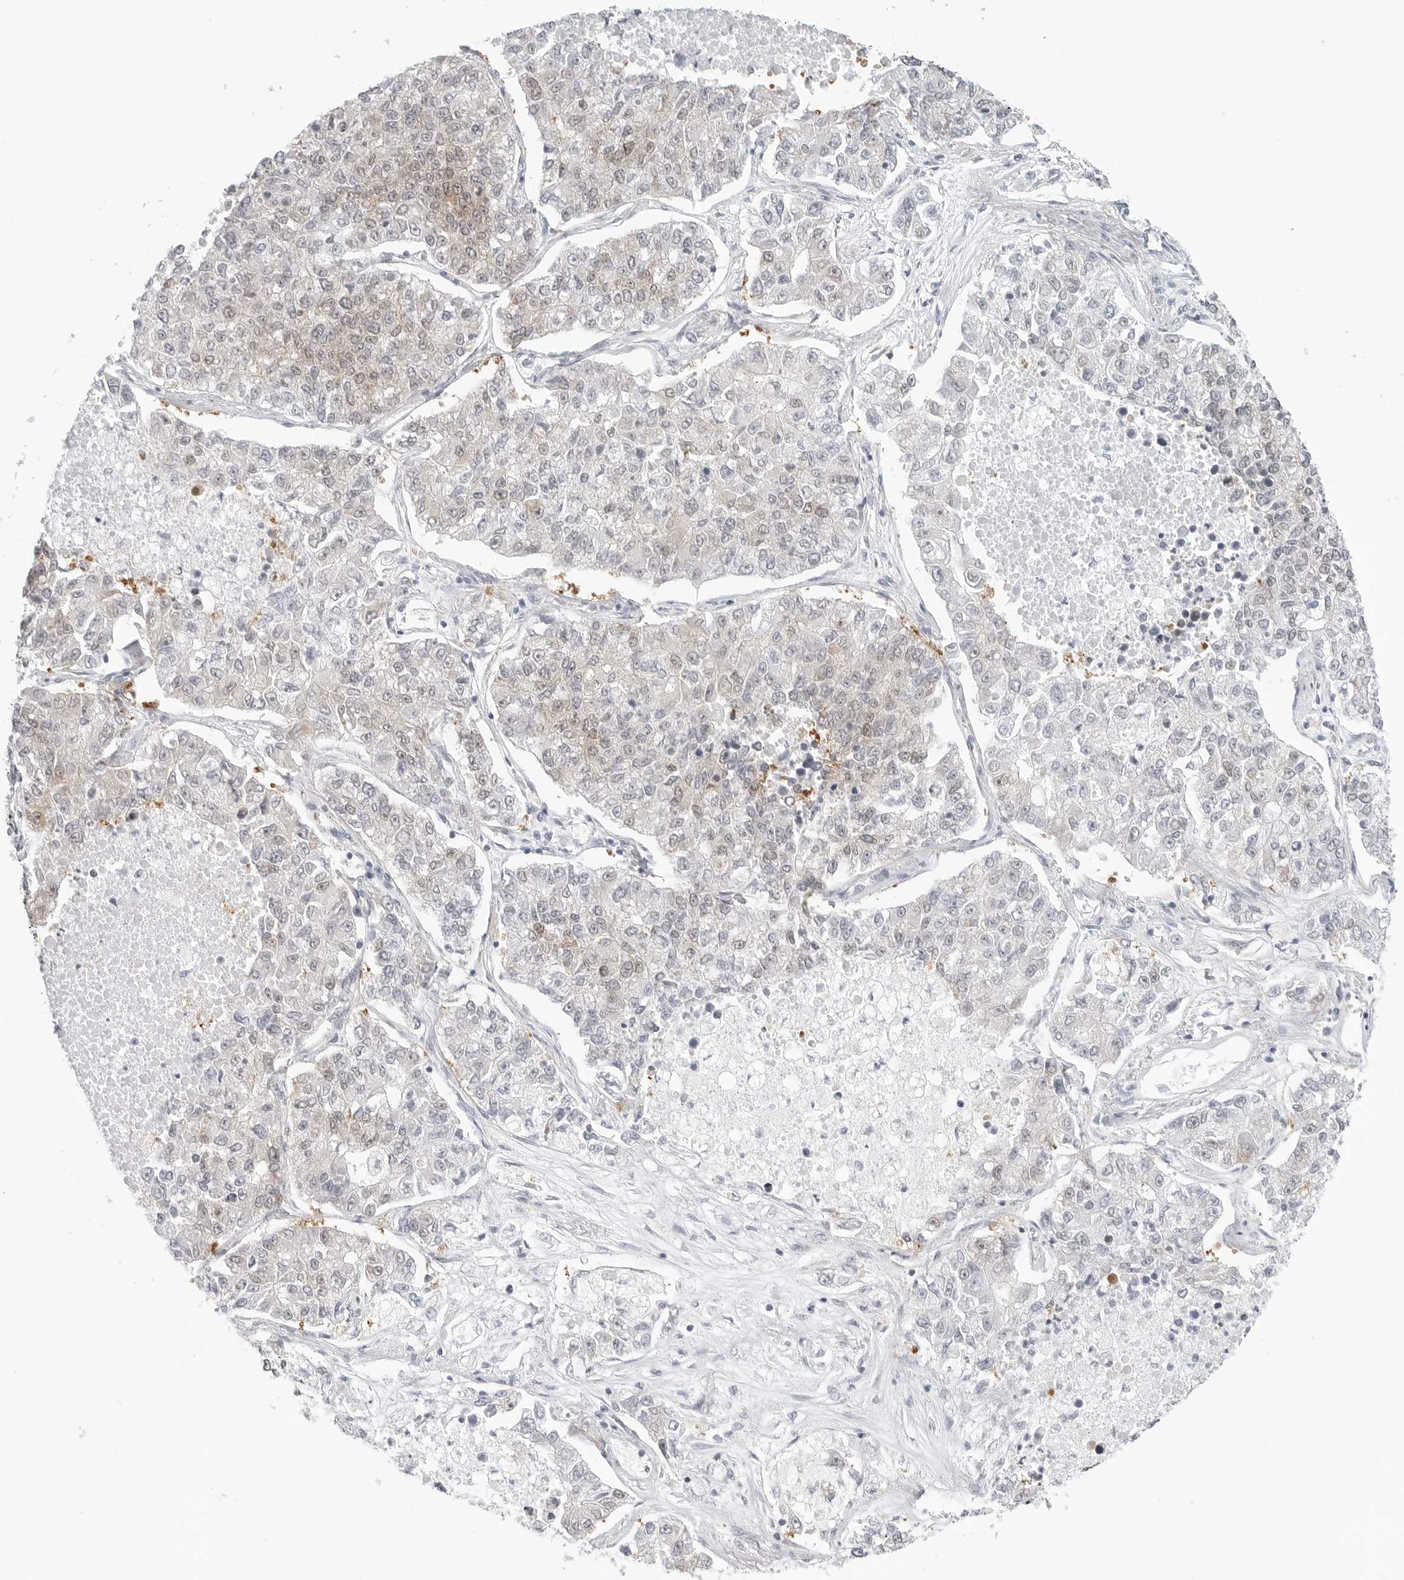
{"staining": {"intensity": "weak", "quantity": "<25%", "location": "cytoplasmic/membranous"}, "tissue": "lung cancer", "cell_type": "Tumor cells", "image_type": "cancer", "snomed": [{"axis": "morphology", "description": "Adenocarcinoma, NOS"}, {"axis": "topography", "description": "Lung"}], "caption": "Immunohistochemistry of human lung cancer (adenocarcinoma) shows no staining in tumor cells.", "gene": "NUDC", "patient": {"sex": "male", "age": 49}}